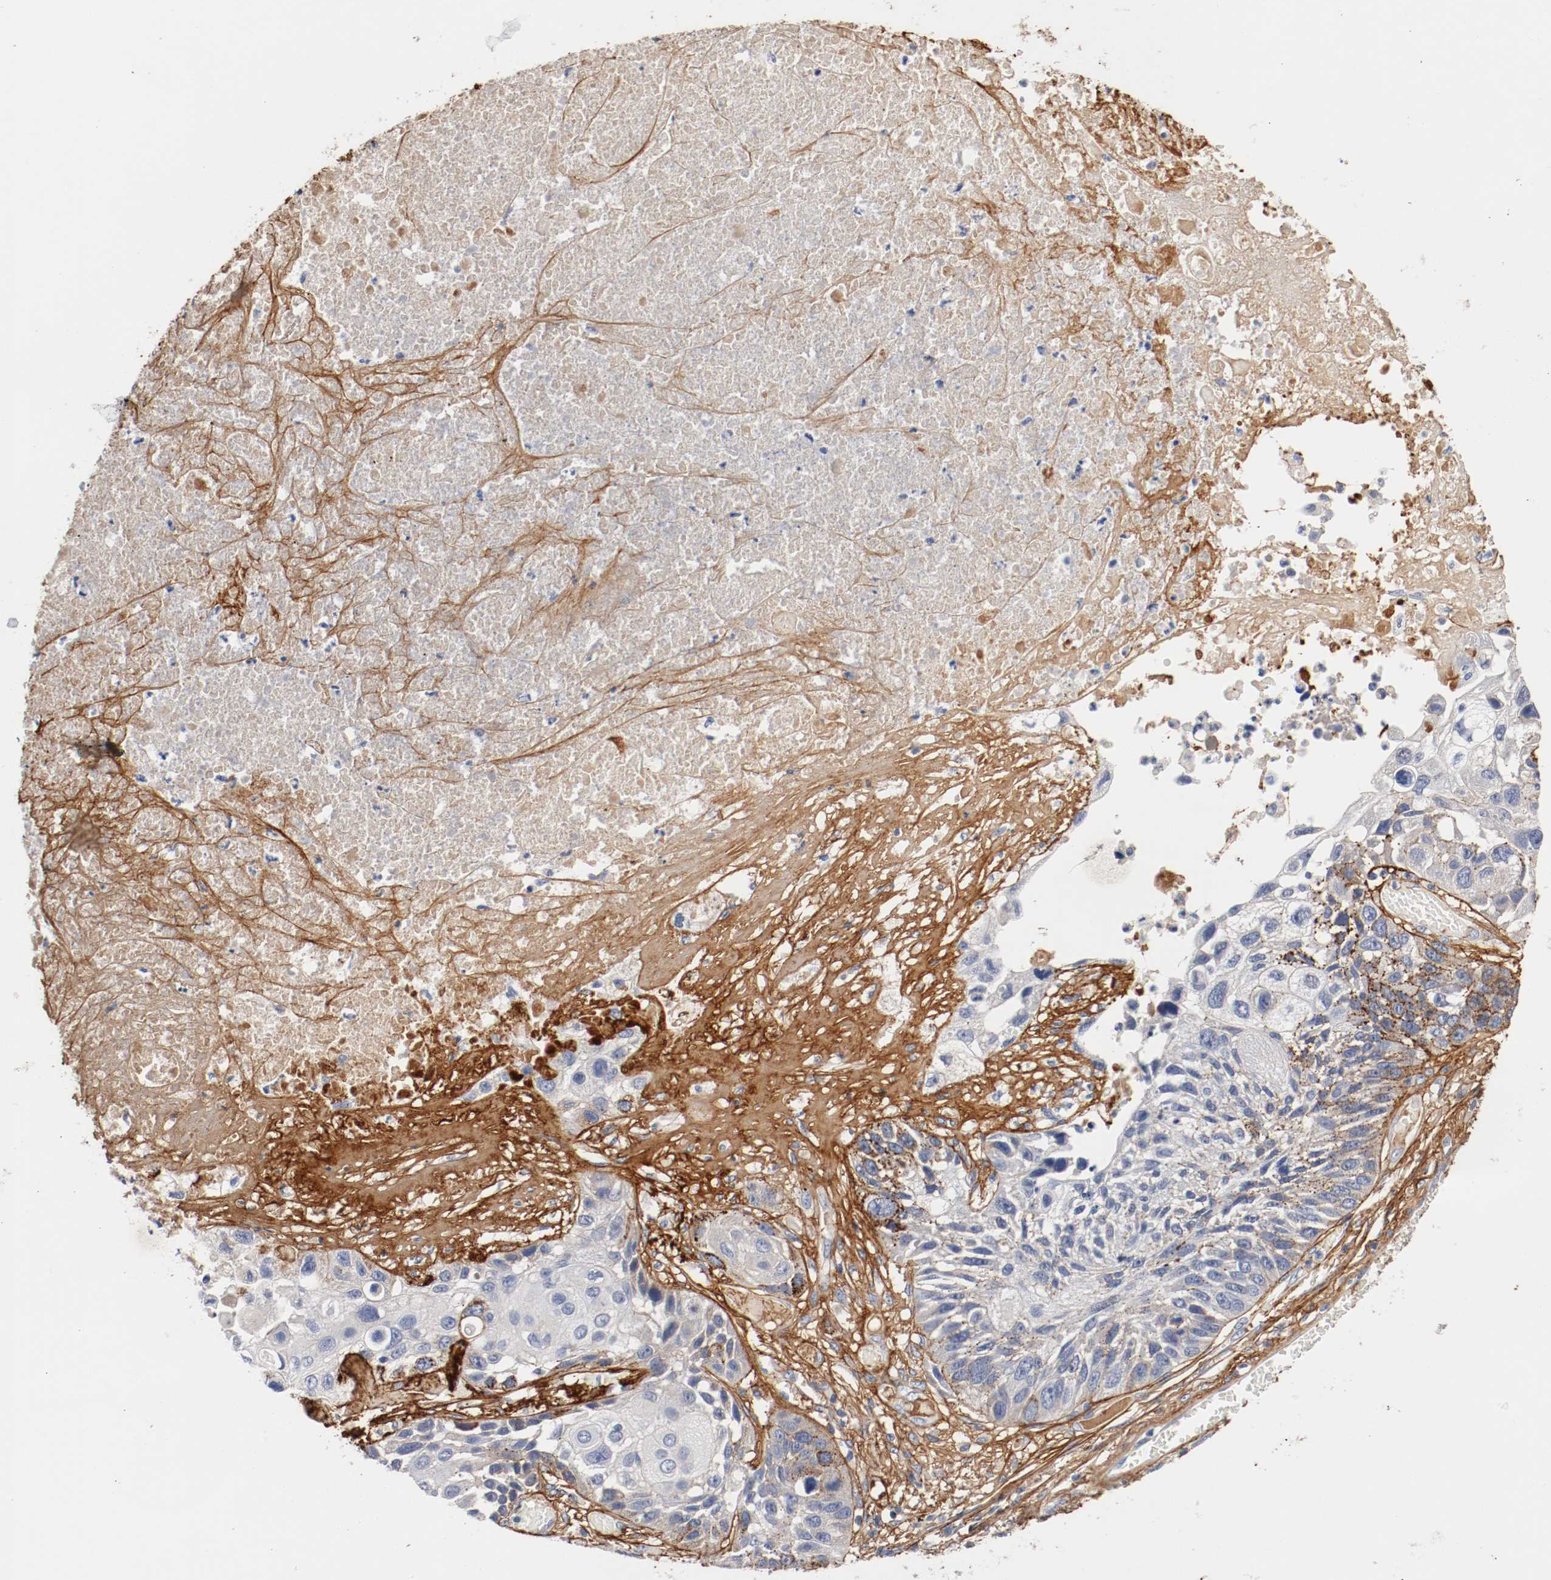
{"staining": {"intensity": "negative", "quantity": "none", "location": "none"}, "tissue": "lung cancer", "cell_type": "Tumor cells", "image_type": "cancer", "snomed": [{"axis": "morphology", "description": "Squamous cell carcinoma, NOS"}, {"axis": "topography", "description": "Lung"}], "caption": "High power microscopy micrograph of an immunohistochemistry photomicrograph of squamous cell carcinoma (lung), revealing no significant staining in tumor cells. Brightfield microscopy of IHC stained with DAB (3,3'-diaminobenzidine) (brown) and hematoxylin (blue), captured at high magnification.", "gene": "TNC", "patient": {"sex": "male", "age": 71}}